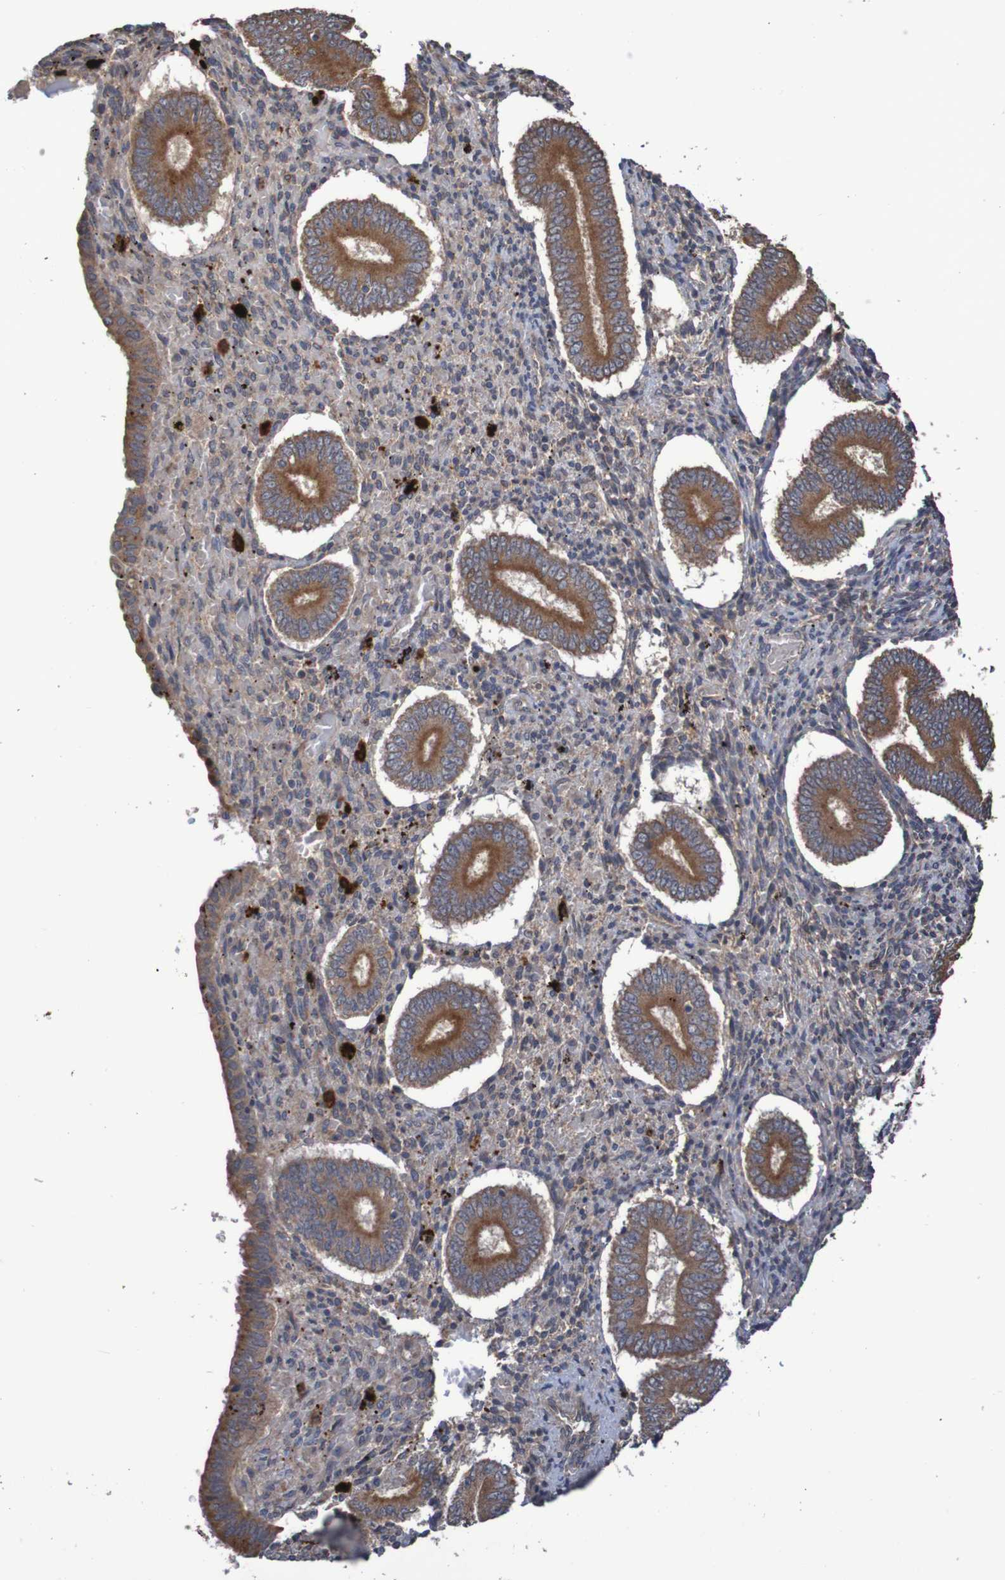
{"staining": {"intensity": "weak", "quantity": "<25%", "location": "cytoplasmic/membranous"}, "tissue": "endometrium", "cell_type": "Cells in endometrial stroma", "image_type": "normal", "snomed": [{"axis": "morphology", "description": "Normal tissue, NOS"}, {"axis": "topography", "description": "Endometrium"}], "caption": "DAB (3,3'-diaminobenzidine) immunohistochemical staining of benign endometrium shows no significant staining in cells in endometrial stroma.", "gene": "PHYH", "patient": {"sex": "female", "age": 42}}